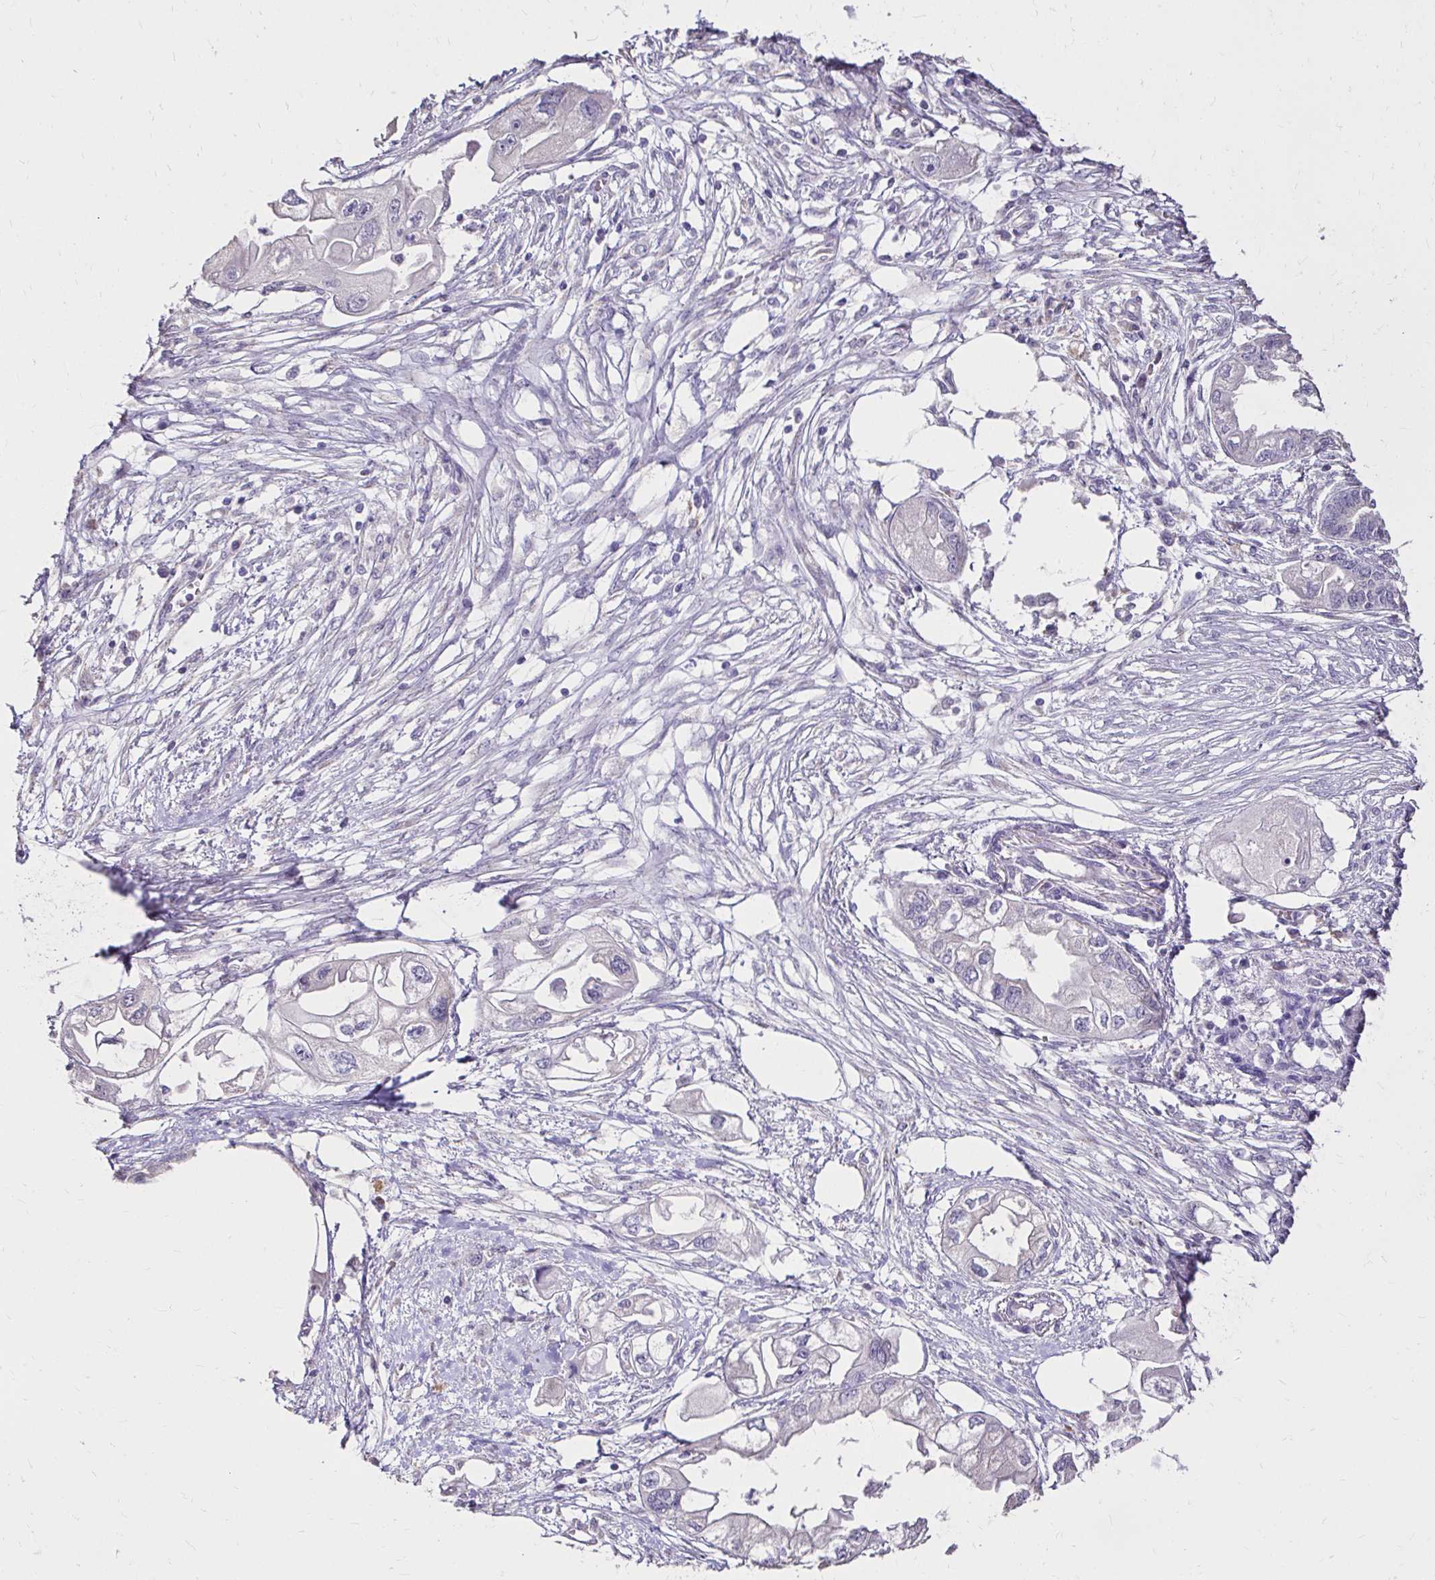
{"staining": {"intensity": "negative", "quantity": "none", "location": "none"}, "tissue": "endometrial cancer", "cell_type": "Tumor cells", "image_type": "cancer", "snomed": [{"axis": "morphology", "description": "Adenocarcinoma, NOS"}, {"axis": "morphology", "description": "Adenocarcinoma, metastatic, NOS"}, {"axis": "topography", "description": "Adipose tissue"}, {"axis": "topography", "description": "Endometrium"}], "caption": "The micrograph reveals no significant expression in tumor cells of endometrial cancer.", "gene": "KIAA1210", "patient": {"sex": "female", "age": 67}}